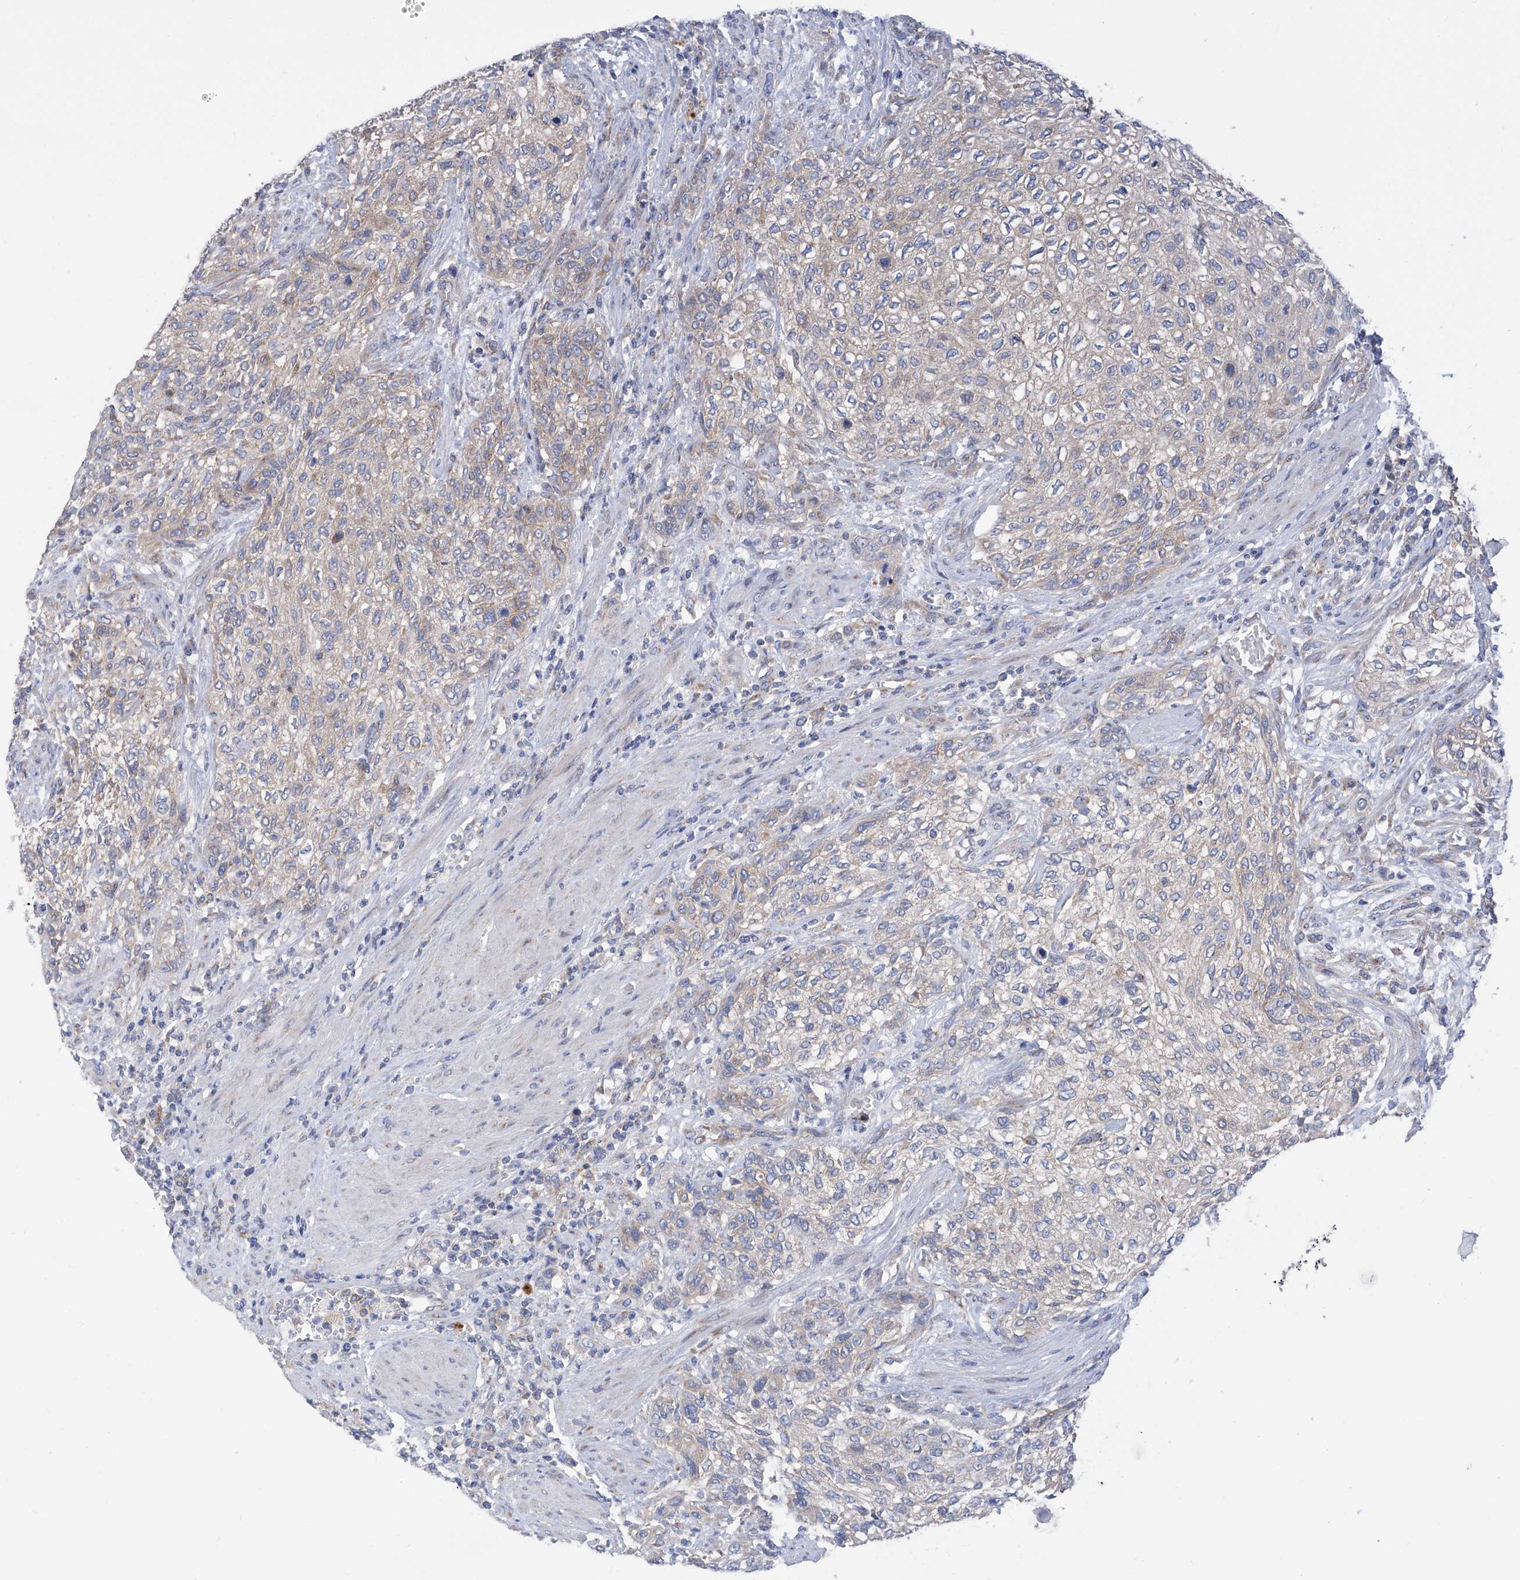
{"staining": {"intensity": "negative", "quantity": "none", "location": "none"}, "tissue": "urothelial cancer", "cell_type": "Tumor cells", "image_type": "cancer", "snomed": [{"axis": "morphology", "description": "Urothelial carcinoma, High grade"}, {"axis": "topography", "description": "Urinary bladder"}], "caption": "Tumor cells show no significant protein staining in high-grade urothelial carcinoma.", "gene": "P2RX7", "patient": {"sex": "male", "age": 35}}